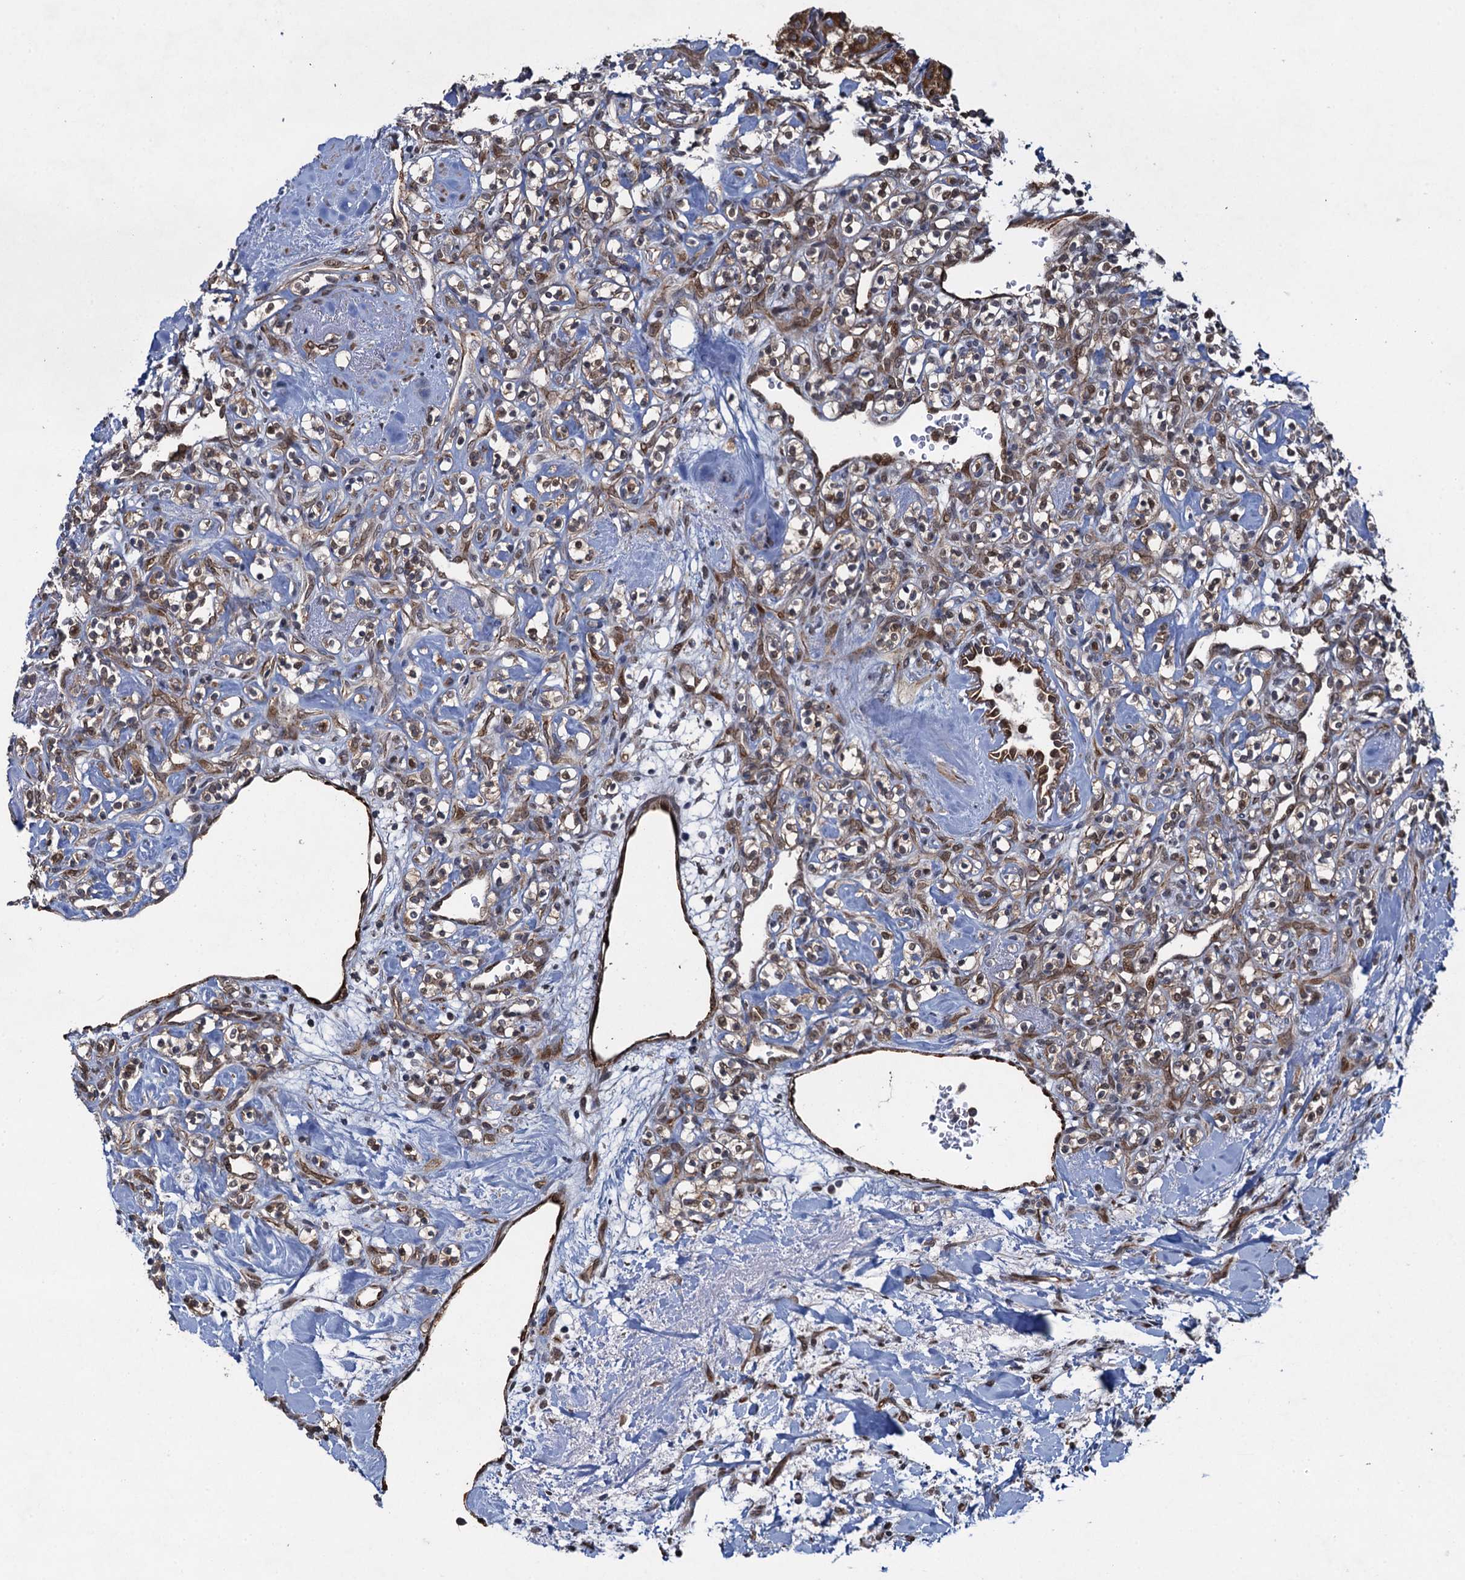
{"staining": {"intensity": "moderate", "quantity": "<25%", "location": "nuclear"}, "tissue": "renal cancer", "cell_type": "Tumor cells", "image_type": "cancer", "snomed": [{"axis": "morphology", "description": "Adenocarcinoma, NOS"}, {"axis": "topography", "description": "Kidney"}], "caption": "Renal cancer (adenocarcinoma) stained with IHC reveals moderate nuclear staining in approximately <25% of tumor cells.", "gene": "EVX2", "patient": {"sex": "male", "age": 77}}